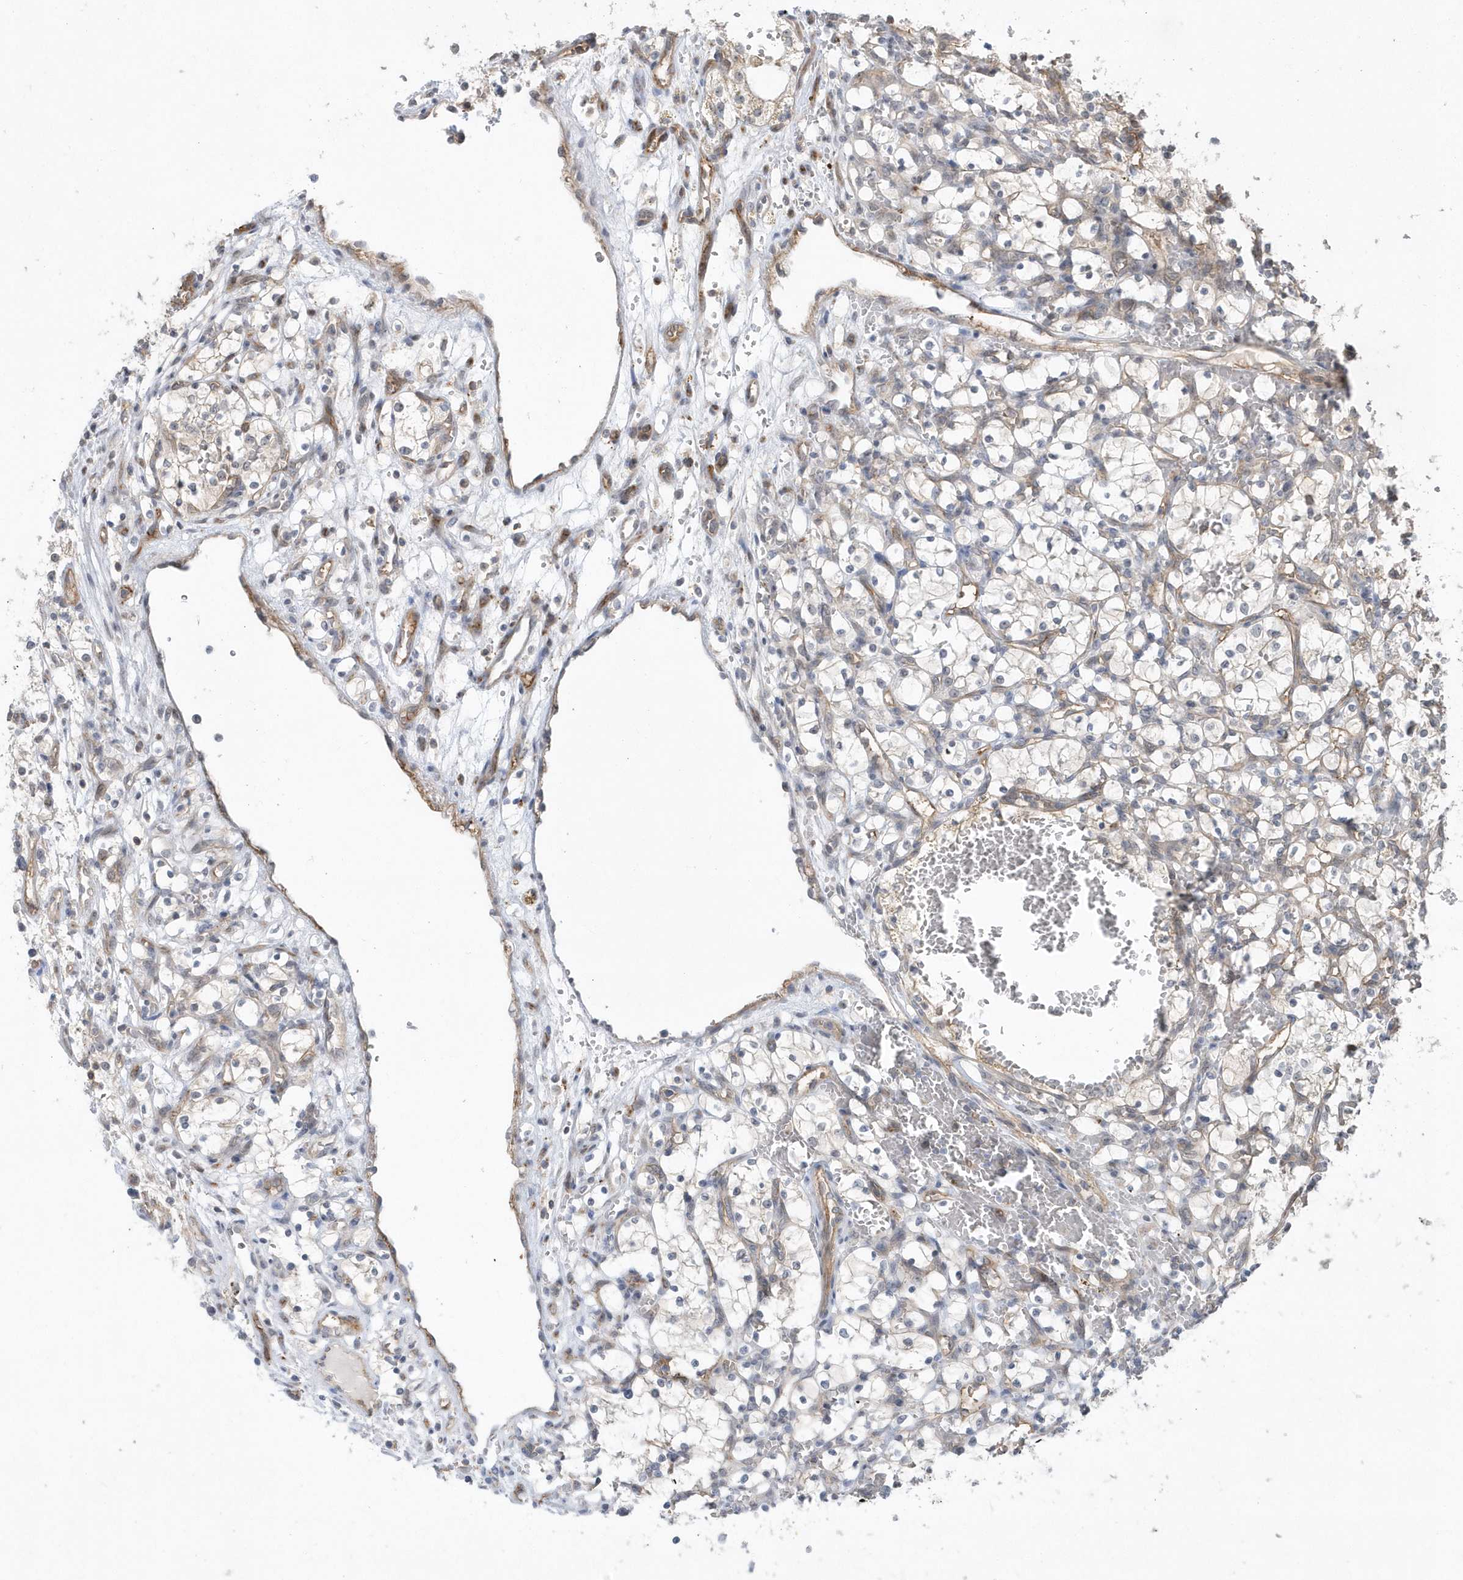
{"staining": {"intensity": "negative", "quantity": "none", "location": "none"}, "tissue": "renal cancer", "cell_type": "Tumor cells", "image_type": "cancer", "snomed": [{"axis": "morphology", "description": "Adenocarcinoma, NOS"}, {"axis": "topography", "description": "Kidney"}], "caption": "Histopathology image shows no protein positivity in tumor cells of renal cancer (adenocarcinoma) tissue. (Immunohistochemistry, brightfield microscopy, high magnification).", "gene": "CRIP3", "patient": {"sex": "female", "age": 69}}